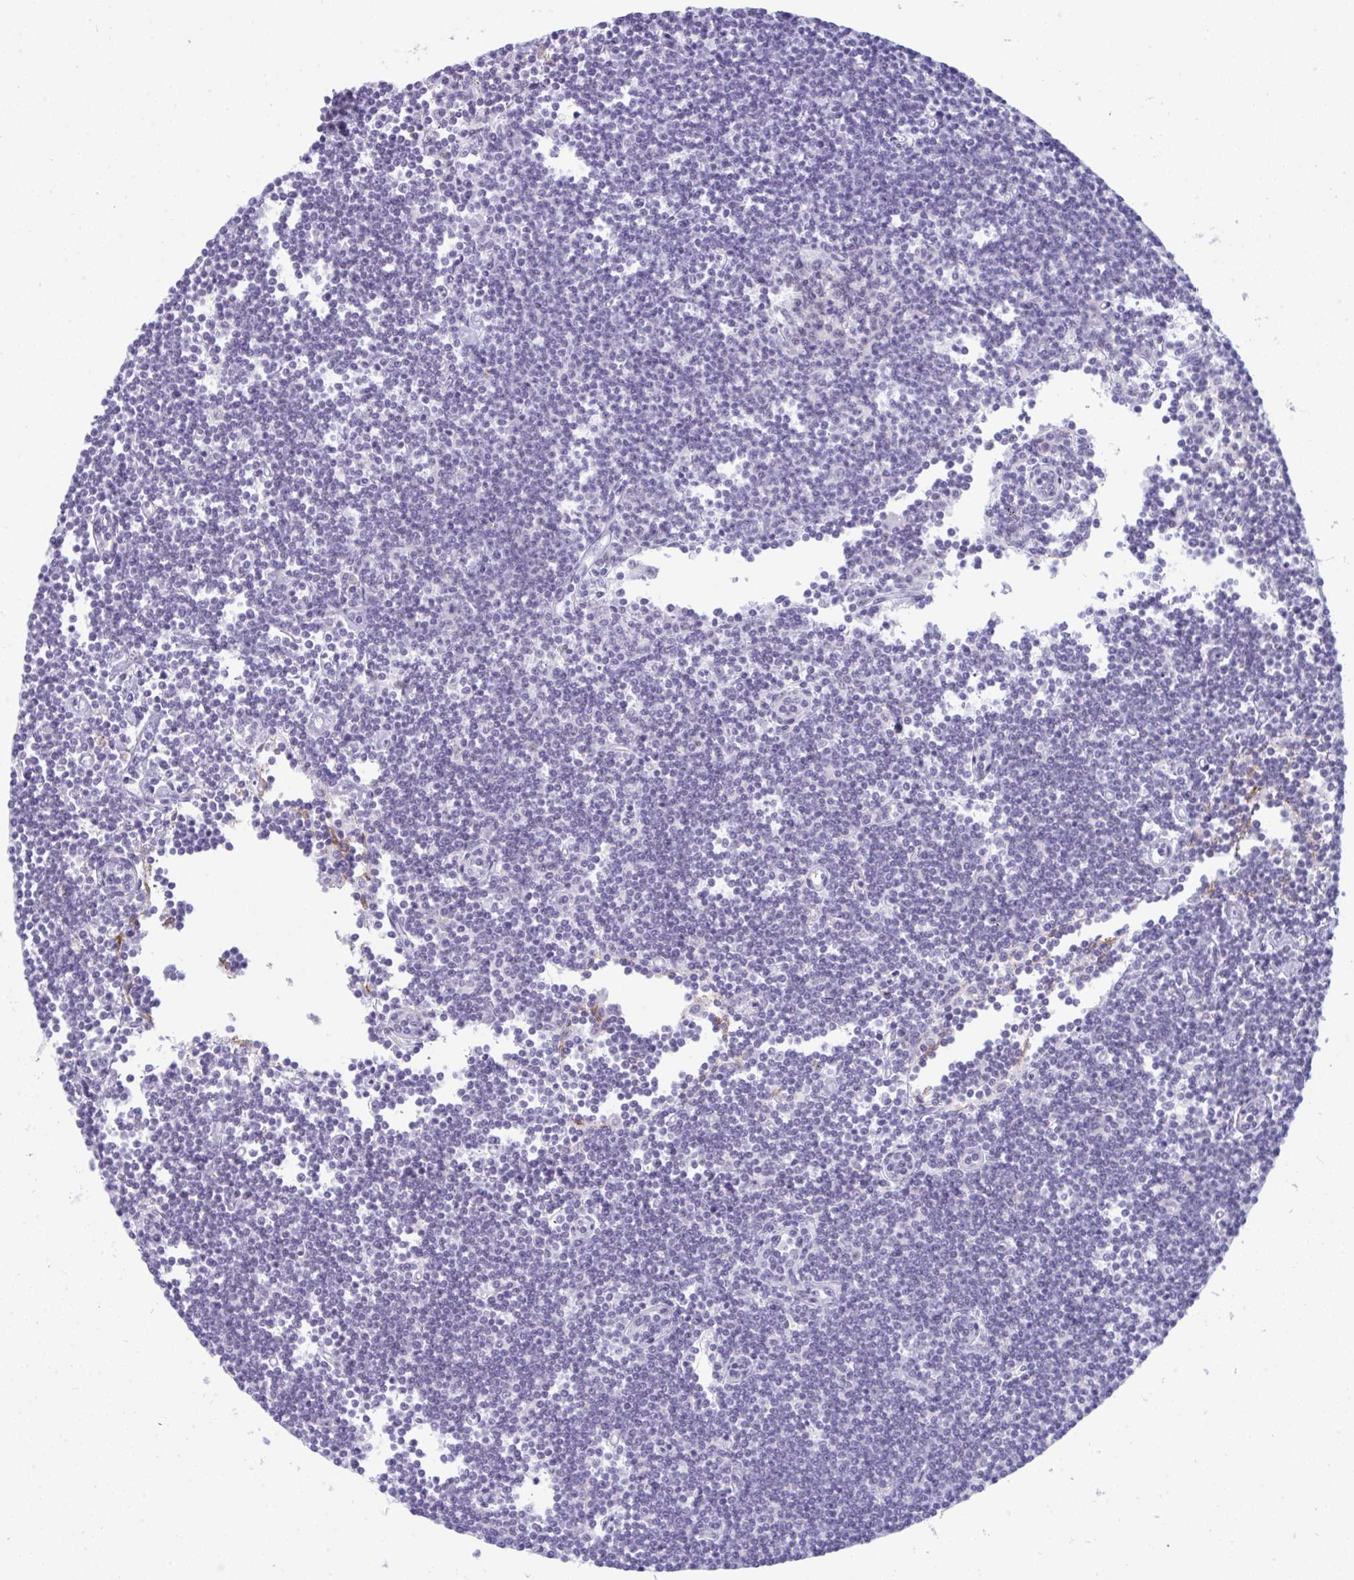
{"staining": {"intensity": "negative", "quantity": "none", "location": "none"}, "tissue": "lymphoma", "cell_type": "Tumor cells", "image_type": "cancer", "snomed": [{"axis": "morphology", "description": "Malignant lymphoma, non-Hodgkin's type, Low grade"}, {"axis": "topography", "description": "Lymph node"}], "caption": "Tumor cells show no significant expression in lymphoma.", "gene": "CDK13", "patient": {"sex": "female", "age": 73}}